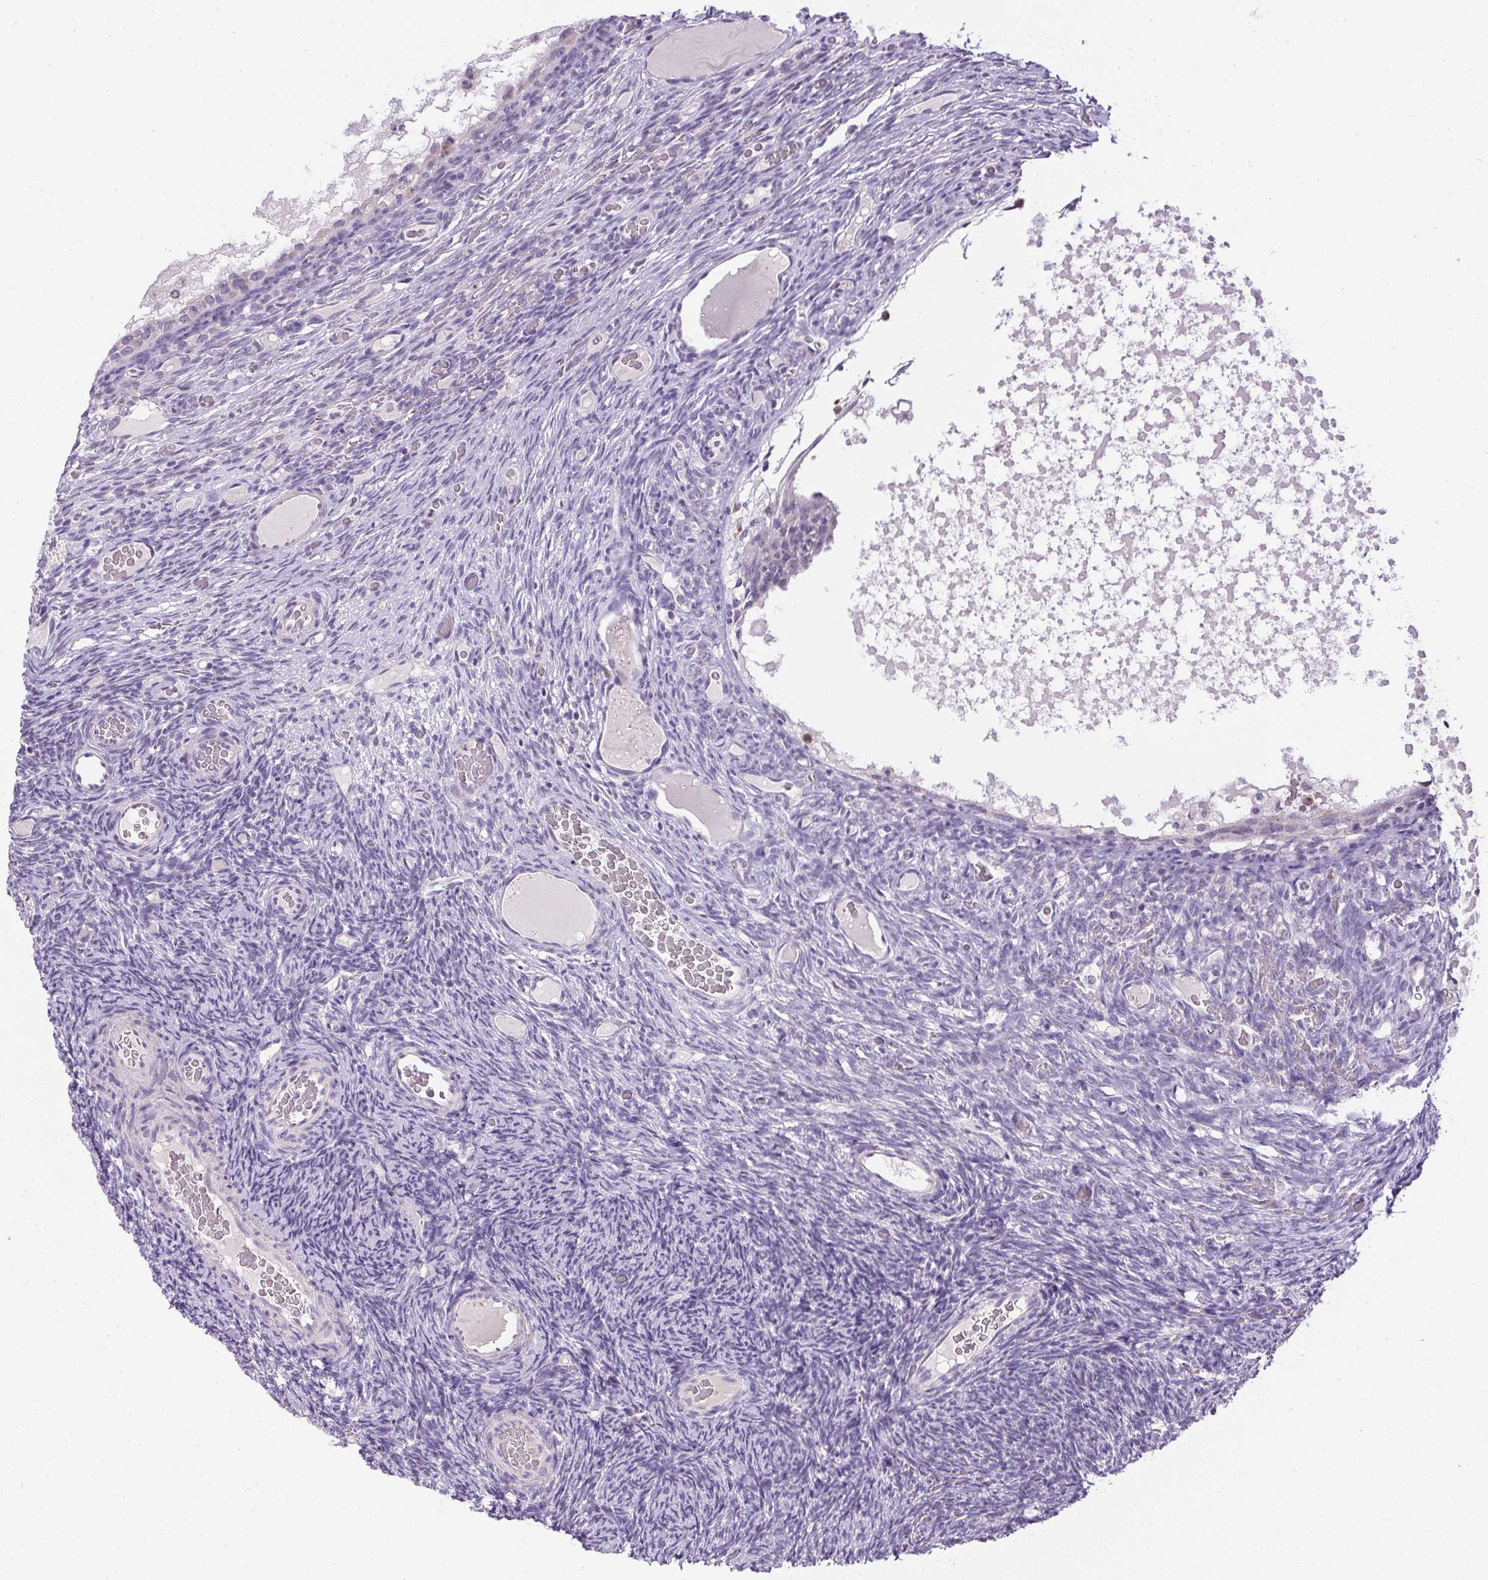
{"staining": {"intensity": "negative", "quantity": "none", "location": "none"}, "tissue": "ovary", "cell_type": "Ovarian stroma cells", "image_type": "normal", "snomed": [{"axis": "morphology", "description": "Normal tissue, NOS"}, {"axis": "topography", "description": "Ovary"}], "caption": "An immunohistochemistry image of benign ovary is shown. There is no staining in ovarian stroma cells of ovary.", "gene": "SLC17A7", "patient": {"sex": "female", "age": 34}}